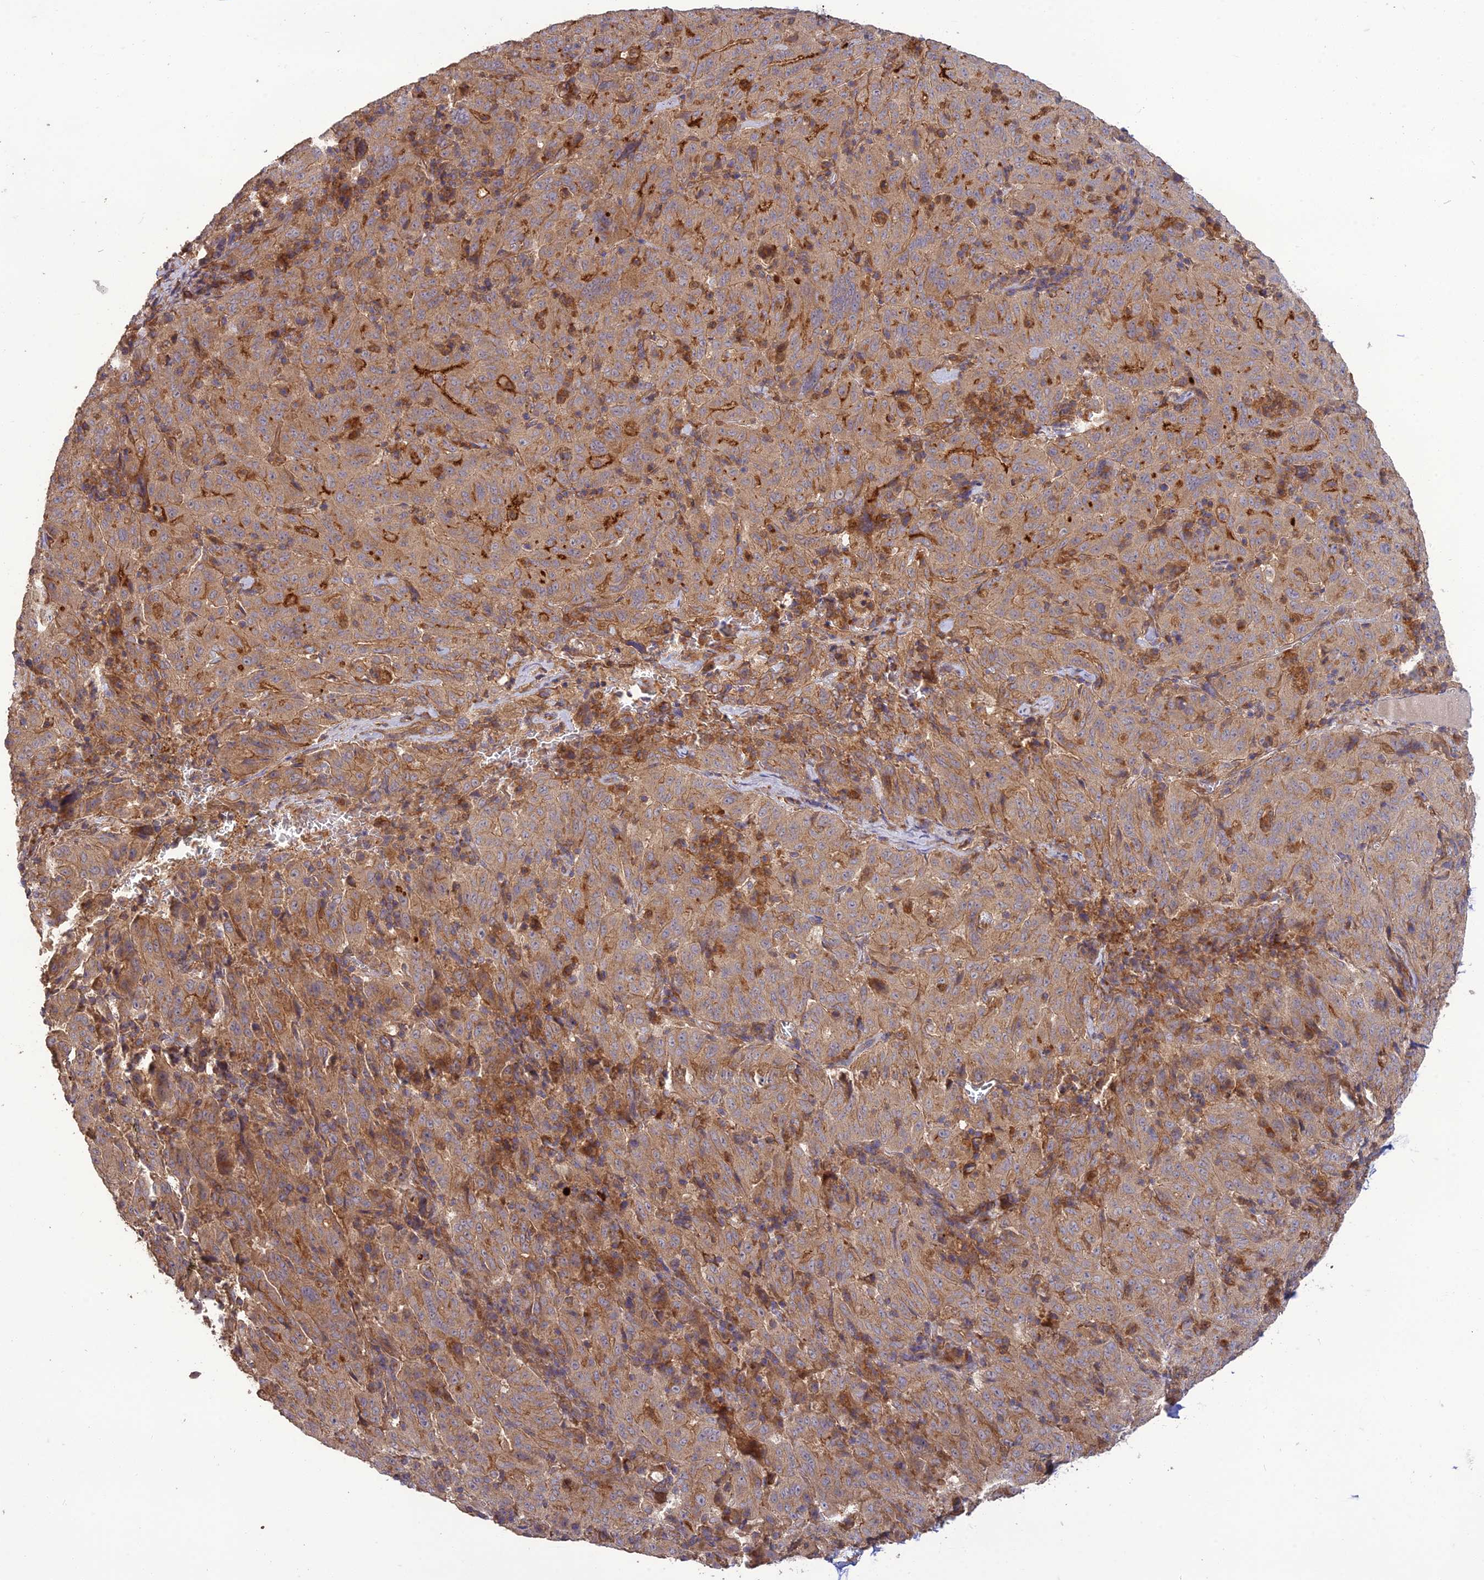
{"staining": {"intensity": "moderate", "quantity": ">75%", "location": "cytoplasmic/membranous"}, "tissue": "pancreatic cancer", "cell_type": "Tumor cells", "image_type": "cancer", "snomed": [{"axis": "morphology", "description": "Adenocarcinoma, NOS"}, {"axis": "topography", "description": "Pancreas"}], "caption": "Immunohistochemistry of human pancreatic cancer (adenocarcinoma) reveals medium levels of moderate cytoplasmic/membranous expression in approximately >75% of tumor cells. The staining is performed using DAB brown chromogen to label protein expression. The nuclei are counter-stained blue using hematoxylin.", "gene": "TMEM131L", "patient": {"sex": "male", "age": 63}}